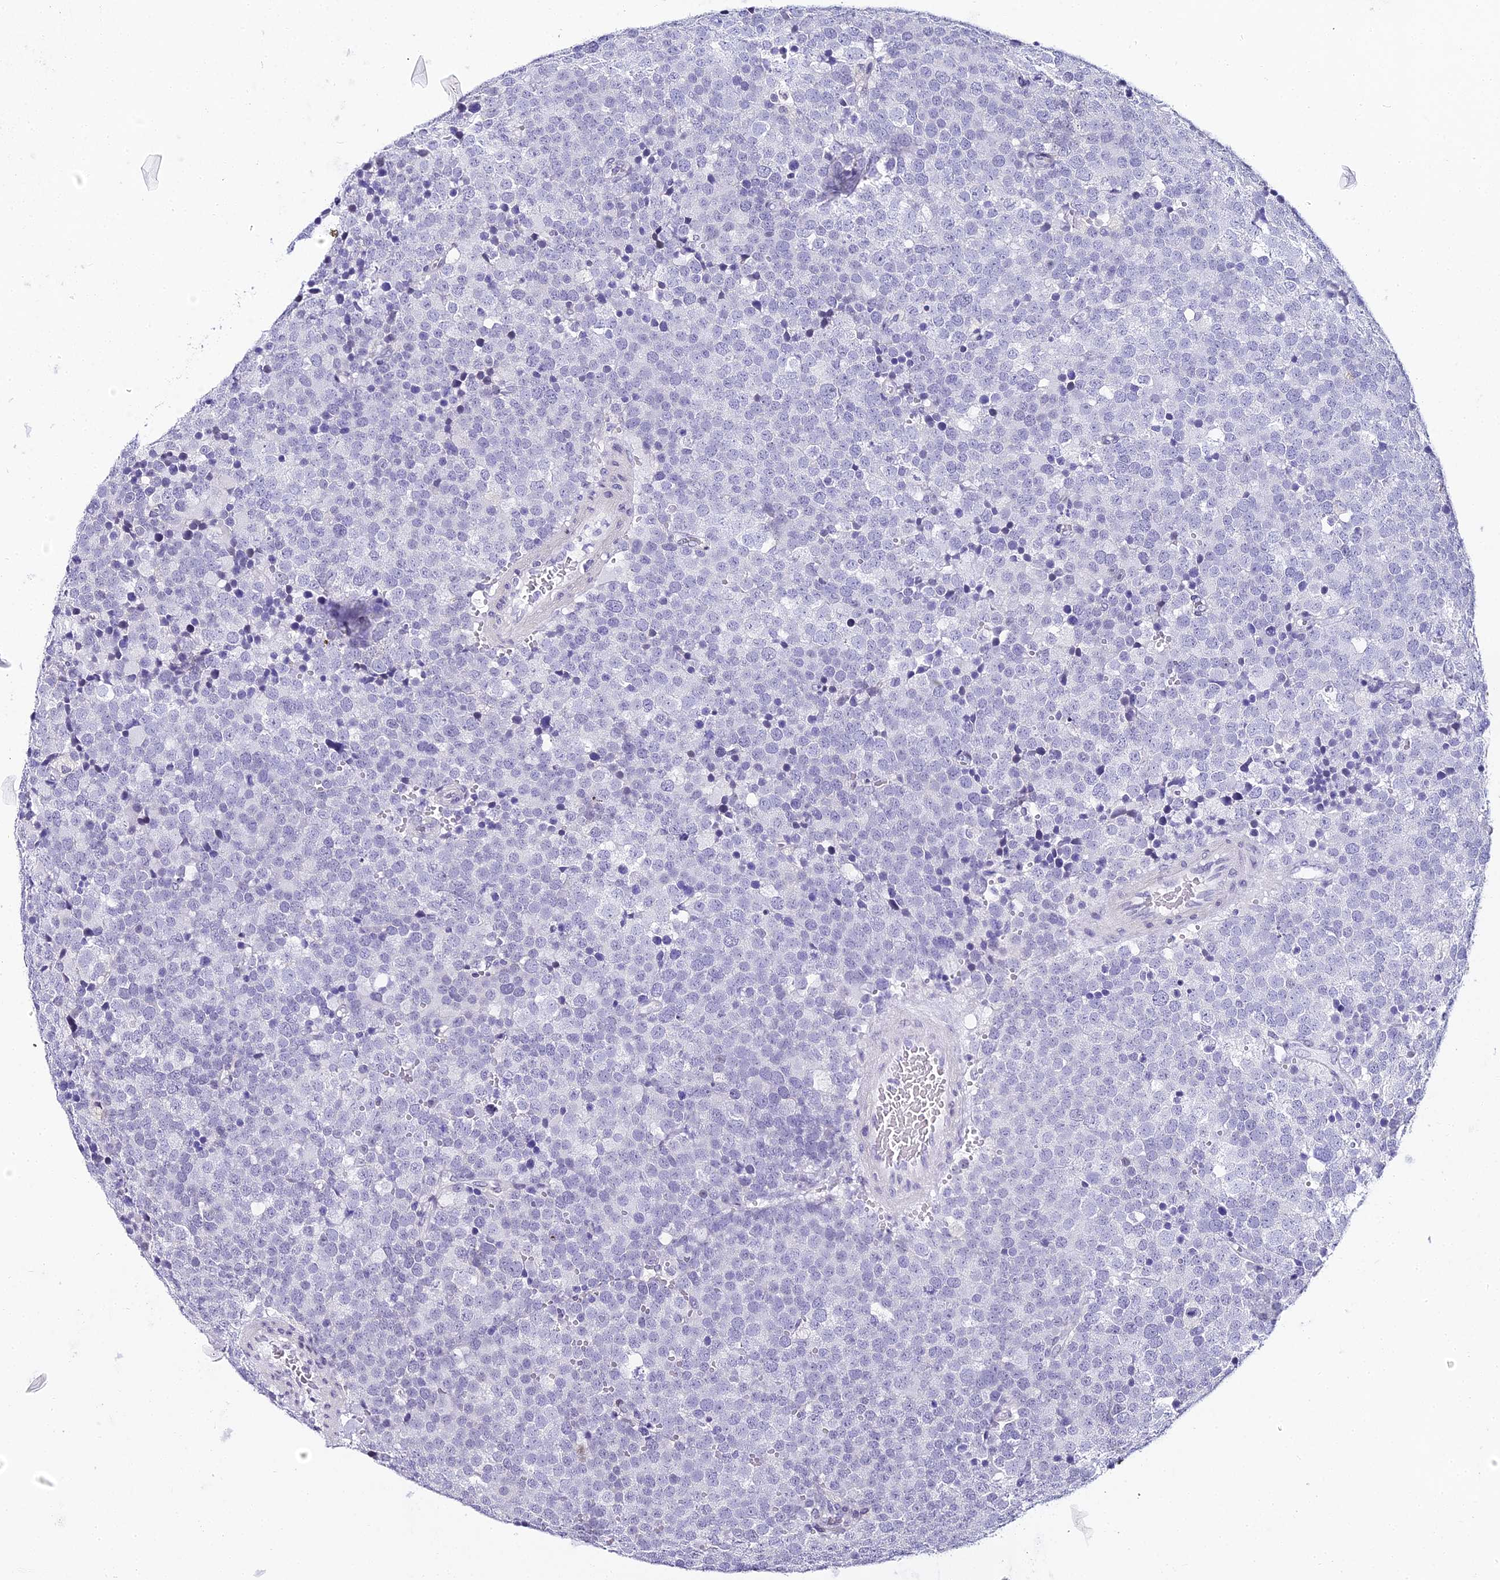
{"staining": {"intensity": "negative", "quantity": "none", "location": "none"}, "tissue": "testis cancer", "cell_type": "Tumor cells", "image_type": "cancer", "snomed": [{"axis": "morphology", "description": "Seminoma, NOS"}, {"axis": "topography", "description": "Testis"}], "caption": "Photomicrograph shows no significant protein expression in tumor cells of testis seminoma.", "gene": "ABHD14A-ACY1", "patient": {"sex": "male", "age": 71}}